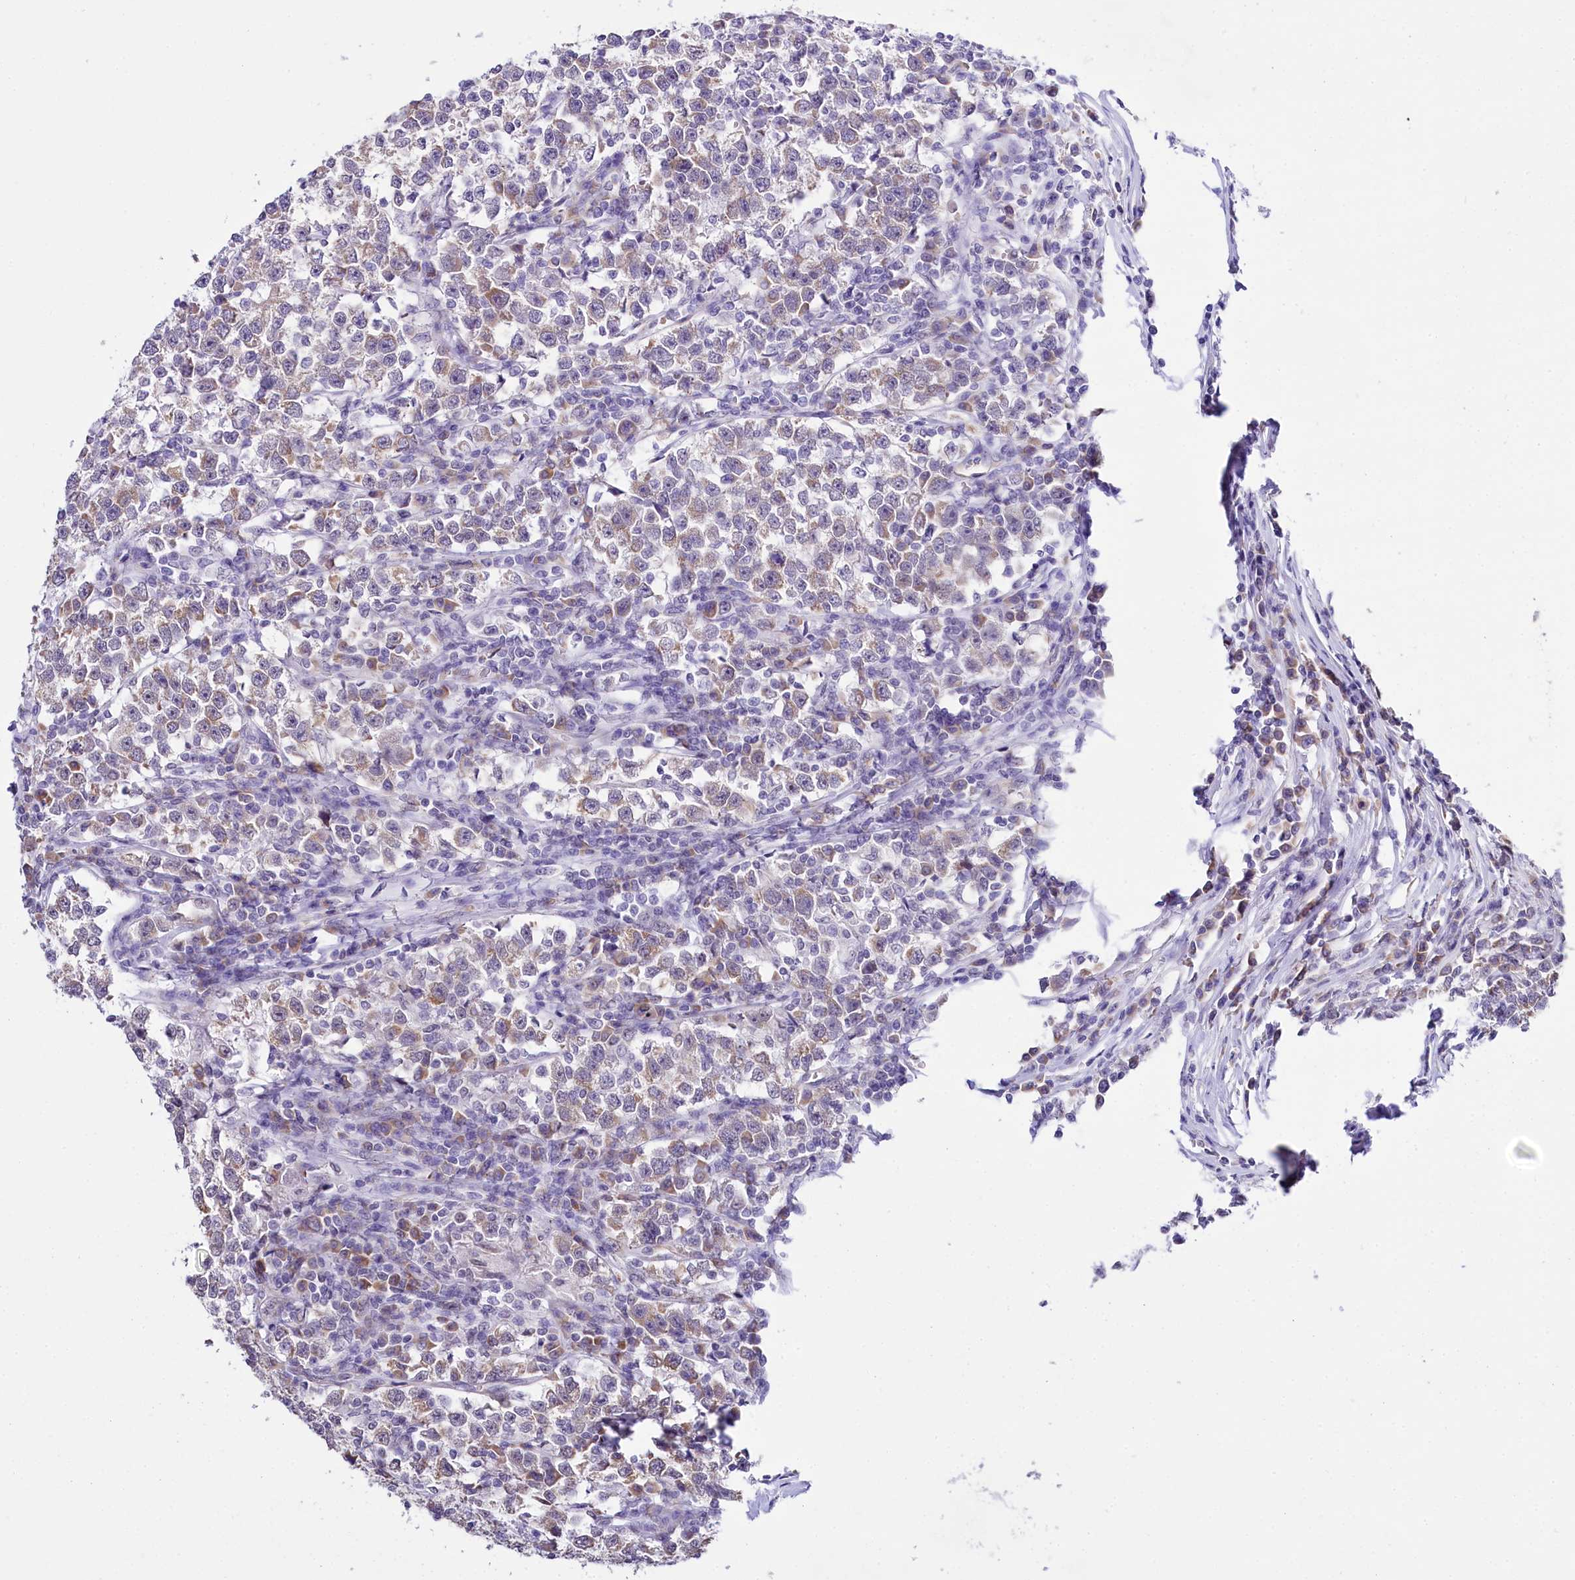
{"staining": {"intensity": "weak", "quantity": "25%-75%", "location": "cytoplasmic/membranous"}, "tissue": "testis cancer", "cell_type": "Tumor cells", "image_type": "cancer", "snomed": [{"axis": "morphology", "description": "Normal tissue, NOS"}, {"axis": "morphology", "description": "Seminoma, NOS"}, {"axis": "topography", "description": "Testis"}], "caption": "Immunohistochemical staining of seminoma (testis) demonstrates low levels of weak cytoplasmic/membranous expression in approximately 25%-75% of tumor cells.", "gene": "SPATS2", "patient": {"sex": "male", "age": 43}}